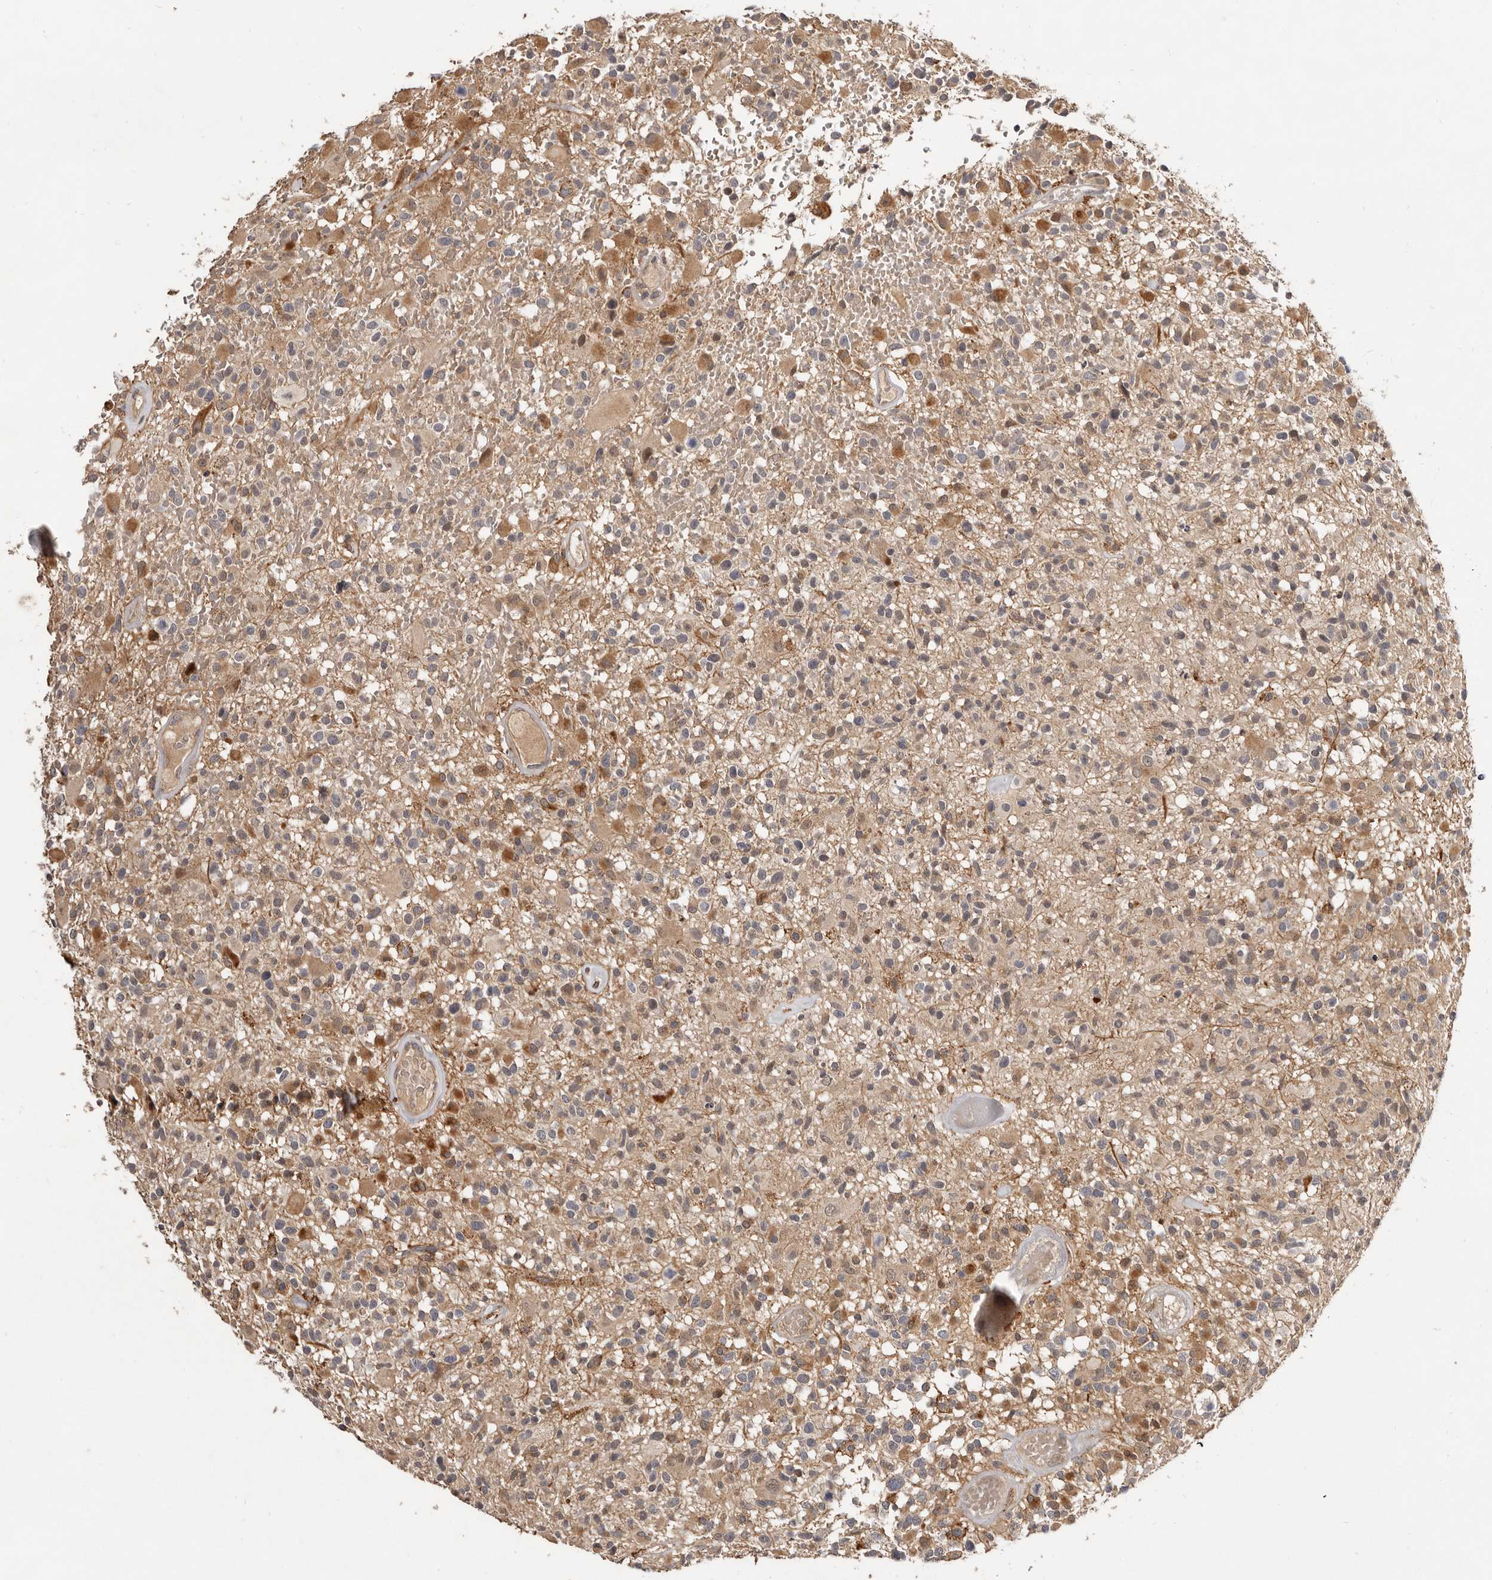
{"staining": {"intensity": "moderate", "quantity": "<25%", "location": "cytoplasmic/membranous"}, "tissue": "glioma", "cell_type": "Tumor cells", "image_type": "cancer", "snomed": [{"axis": "morphology", "description": "Glioma, malignant, High grade"}, {"axis": "morphology", "description": "Glioblastoma, NOS"}, {"axis": "topography", "description": "Brain"}], "caption": "Glioblastoma stained with a protein marker demonstrates moderate staining in tumor cells.", "gene": "INAVA", "patient": {"sex": "male", "age": 60}}